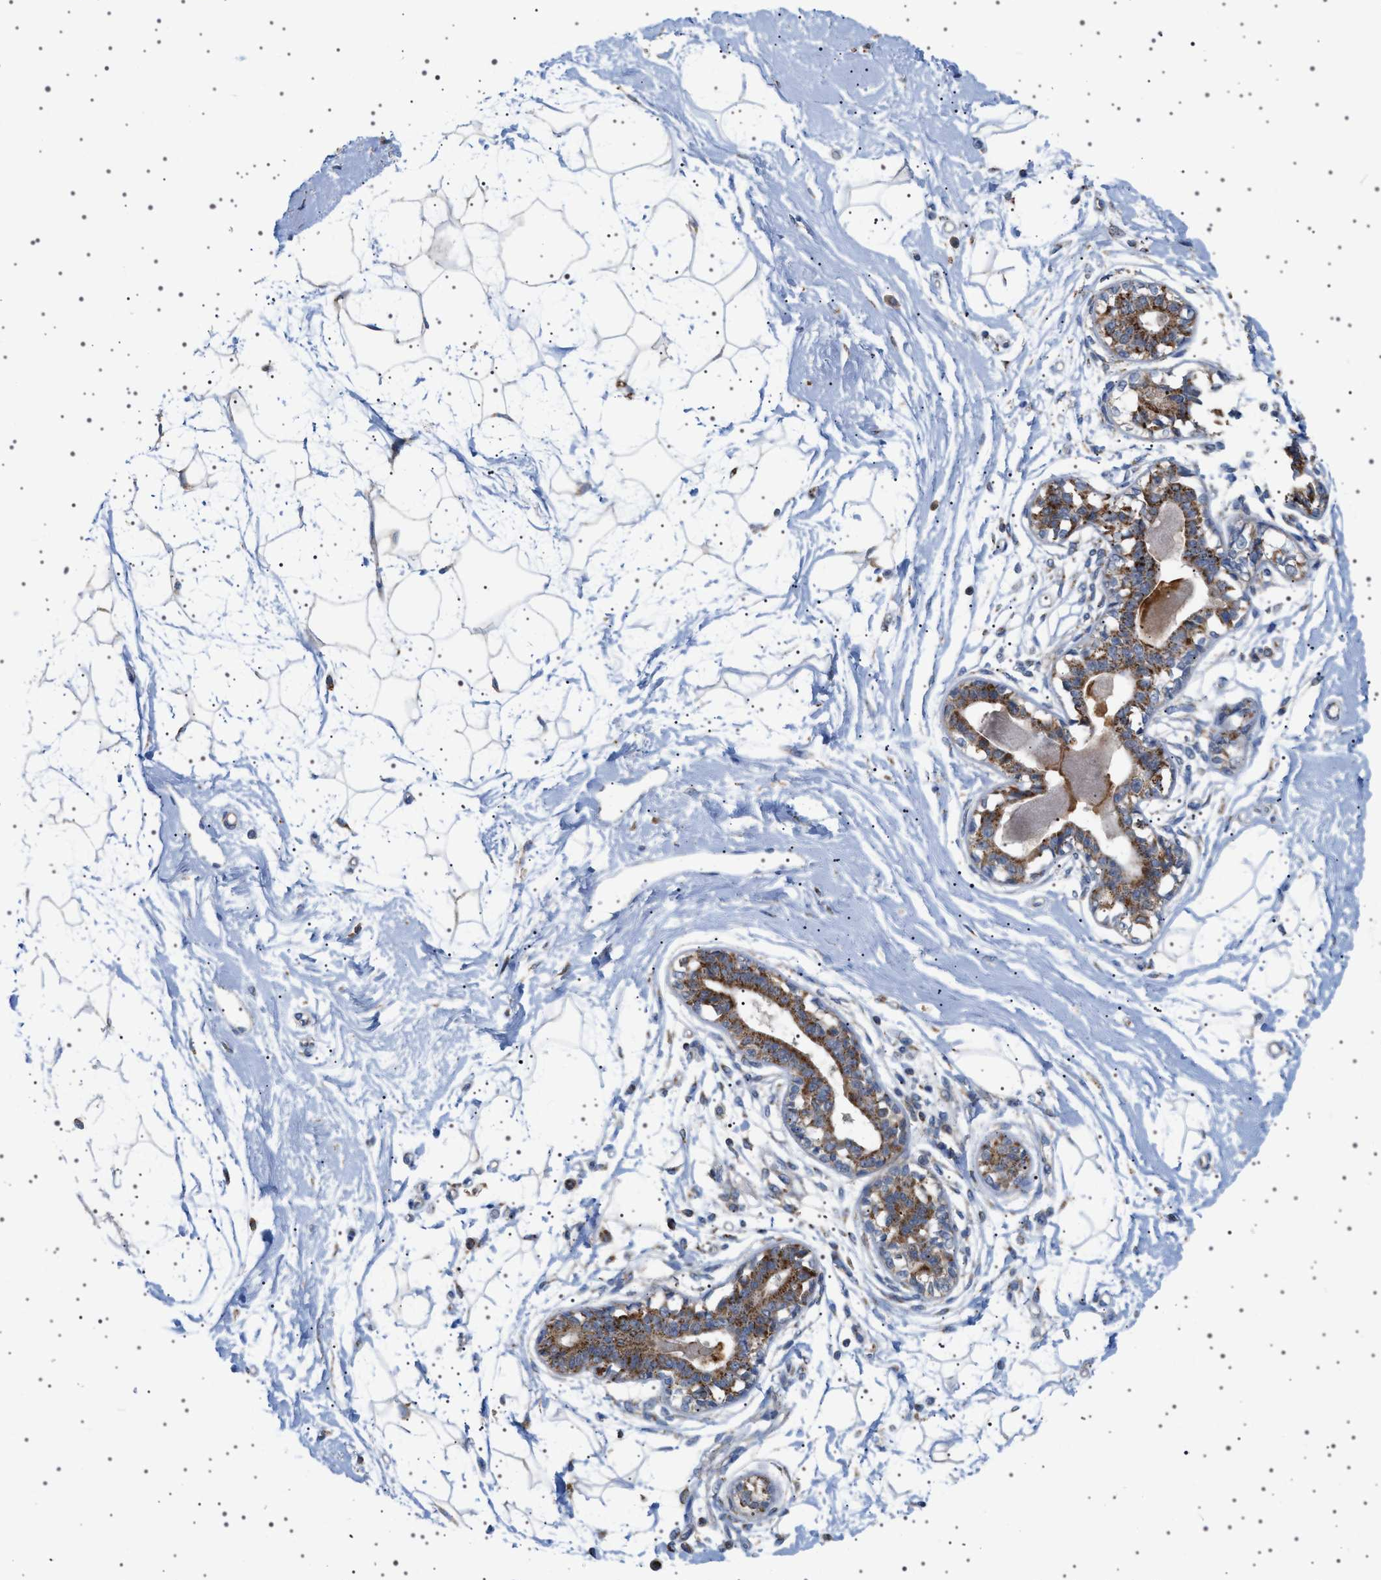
{"staining": {"intensity": "negative", "quantity": "none", "location": "none"}, "tissue": "breast", "cell_type": "Adipocytes", "image_type": "normal", "snomed": [{"axis": "morphology", "description": "Normal tissue, NOS"}, {"axis": "topography", "description": "Breast"}], "caption": "Micrograph shows no significant protein expression in adipocytes of benign breast.", "gene": "UBXN8", "patient": {"sex": "female", "age": 45}}